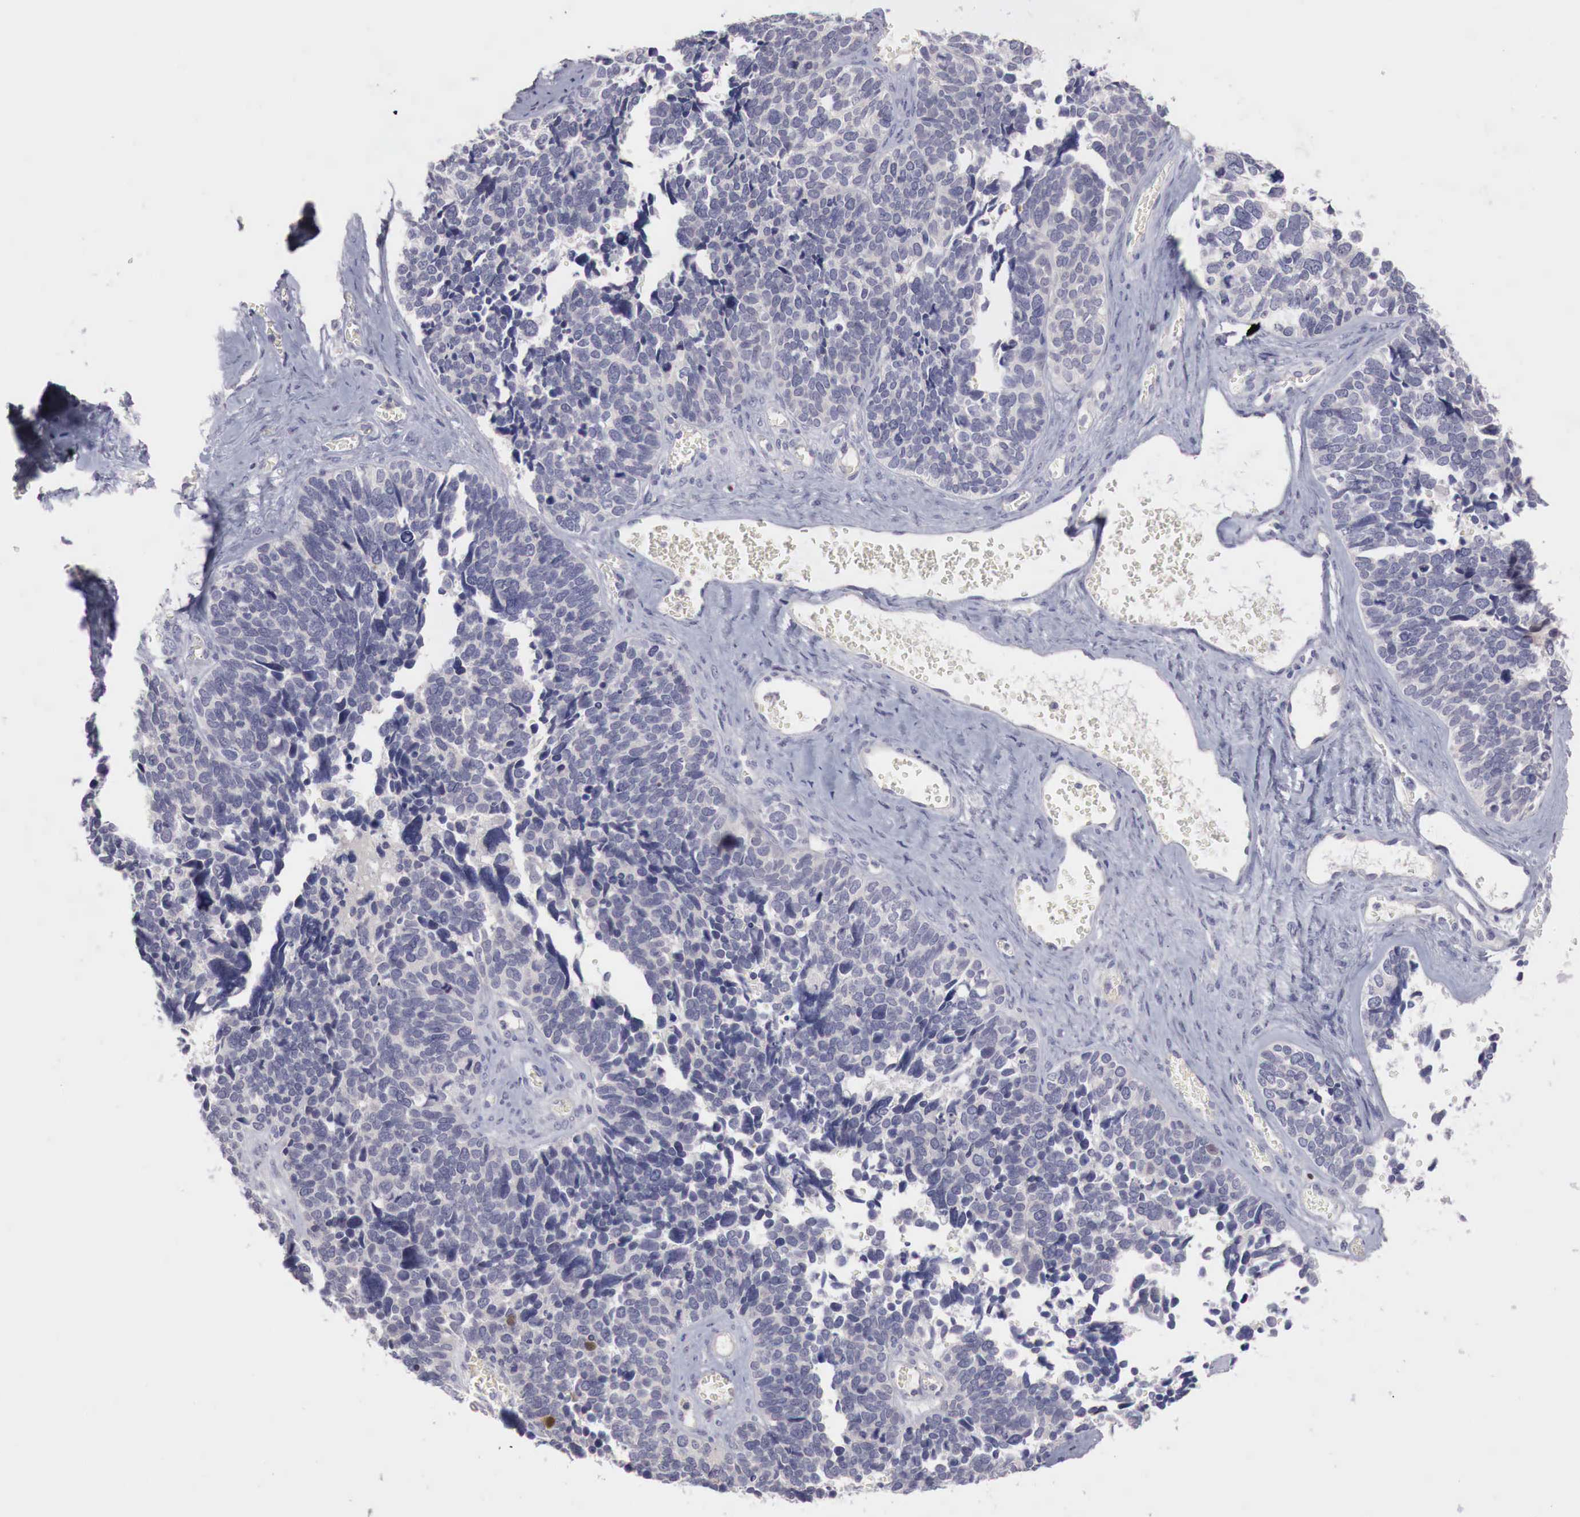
{"staining": {"intensity": "negative", "quantity": "none", "location": "none"}, "tissue": "ovarian cancer", "cell_type": "Tumor cells", "image_type": "cancer", "snomed": [{"axis": "morphology", "description": "Cystadenocarcinoma, serous, NOS"}, {"axis": "topography", "description": "Ovary"}], "caption": "Ovarian cancer (serous cystadenocarcinoma) stained for a protein using IHC reveals no expression tumor cells.", "gene": "GATA1", "patient": {"sex": "female", "age": 77}}